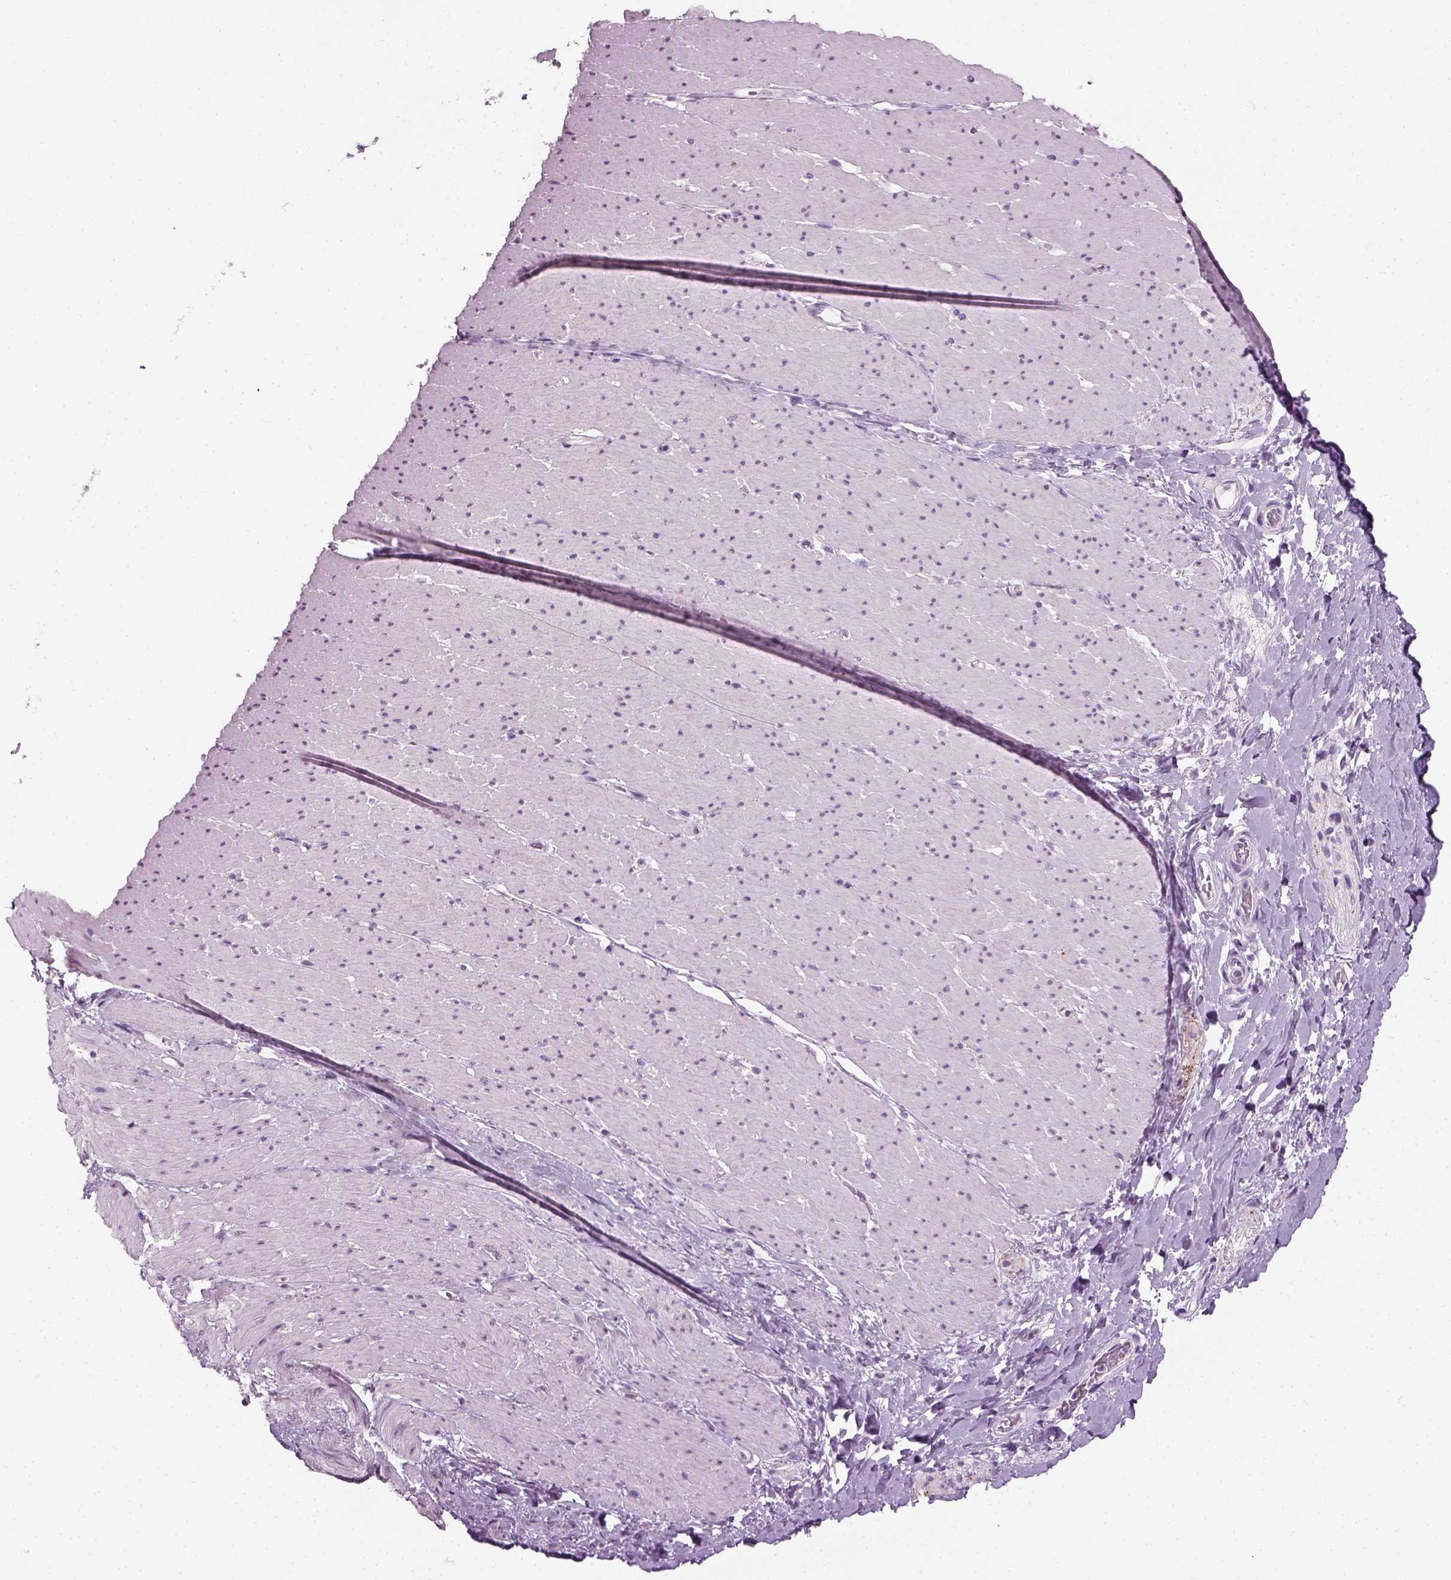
{"staining": {"intensity": "negative", "quantity": "none", "location": "none"}, "tissue": "smooth muscle", "cell_type": "Smooth muscle cells", "image_type": "normal", "snomed": [{"axis": "morphology", "description": "Normal tissue, NOS"}, {"axis": "topography", "description": "Smooth muscle"}, {"axis": "topography", "description": "Rectum"}], "caption": "Human smooth muscle stained for a protein using immunohistochemistry reveals no expression in smooth muscle cells.", "gene": "TH", "patient": {"sex": "male", "age": 53}}